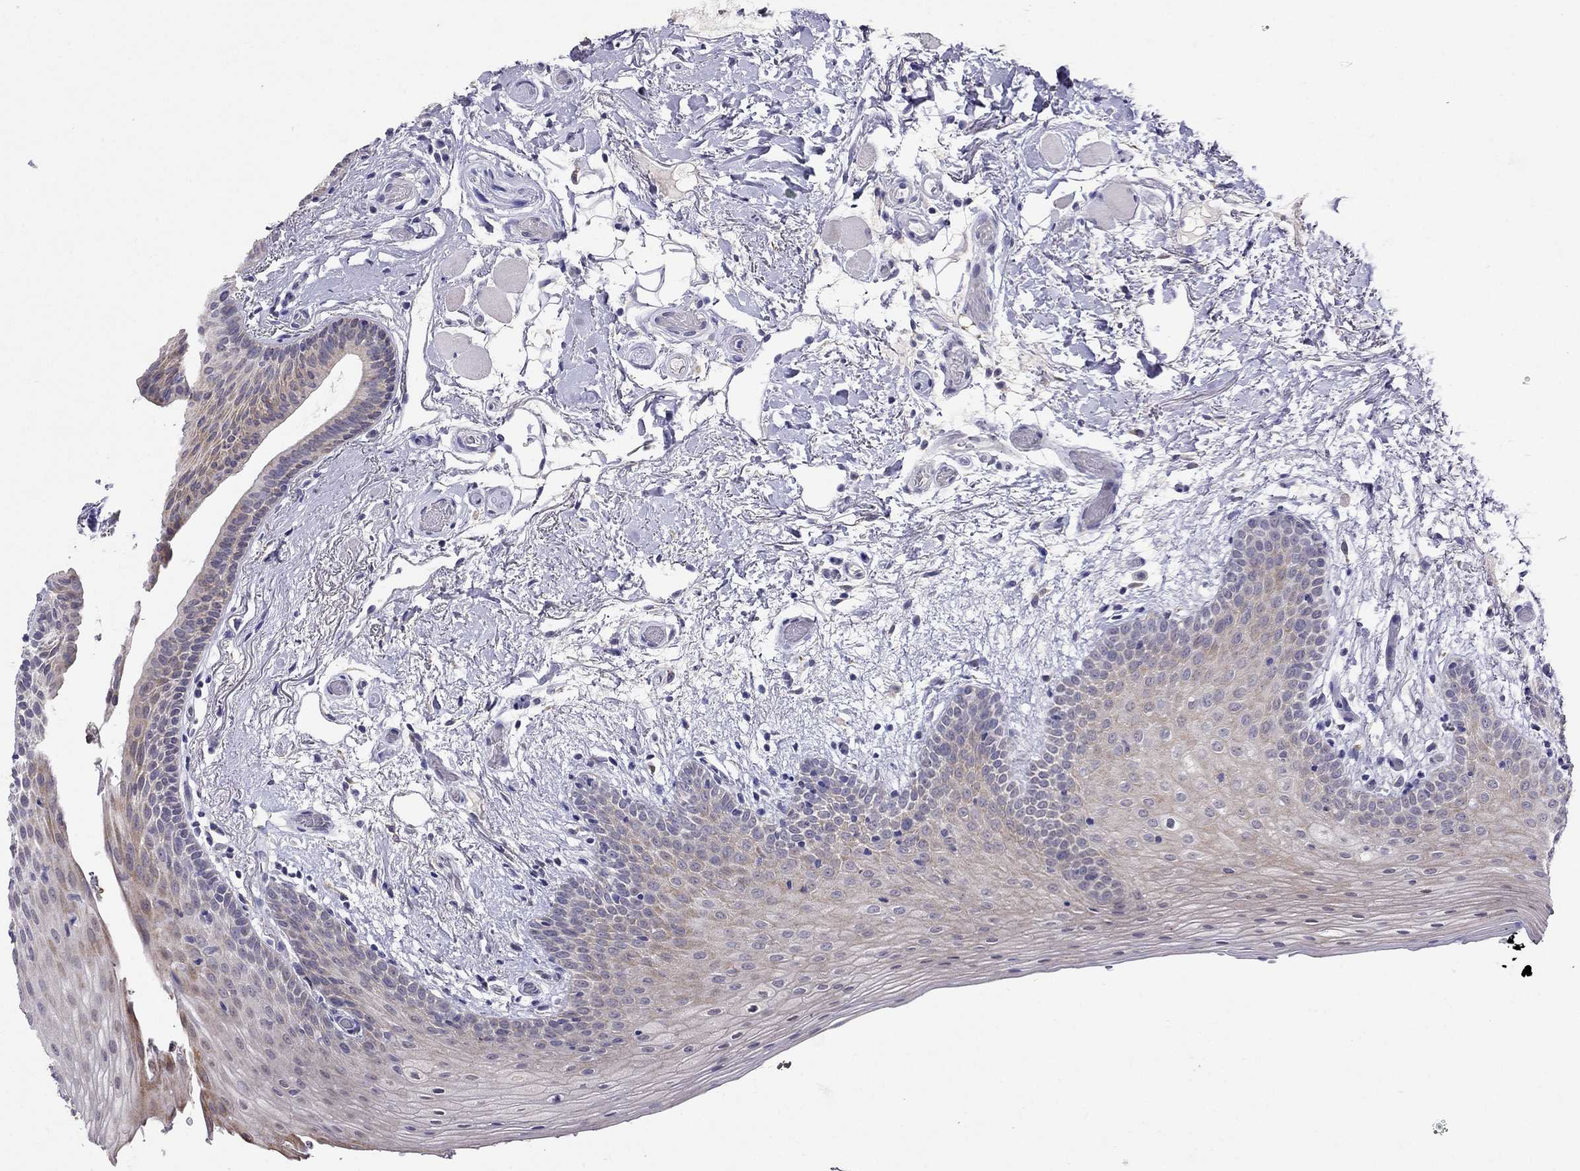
{"staining": {"intensity": "weak", "quantity": "<25%", "location": "cytoplasmic/membranous"}, "tissue": "oral mucosa", "cell_type": "Squamous epithelial cells", "image_type": "normal", "snomed": [{"axis": "morphology", "description": "Normal tissue, NOS"}, {"axis": "topography", "description": "Oral tissue"}, {"axis": "topography", "description": "Tounge, NOS"}], "caption": "High power microscopy histopathology image of an immunohistochemistry (IHC) photomicrograph of benign oral mucosa, revealing no significant staining in squamous epithelial cells. (Stains: DAB (3,3'-diaminobenzidine) immunohistochemistry (IHC) with hematoxylin counter stain, Microscopy: brightfield microscopy at high magnification).", "gene": "MYO3B", "patient": {"sex": "female", "age": 86}}